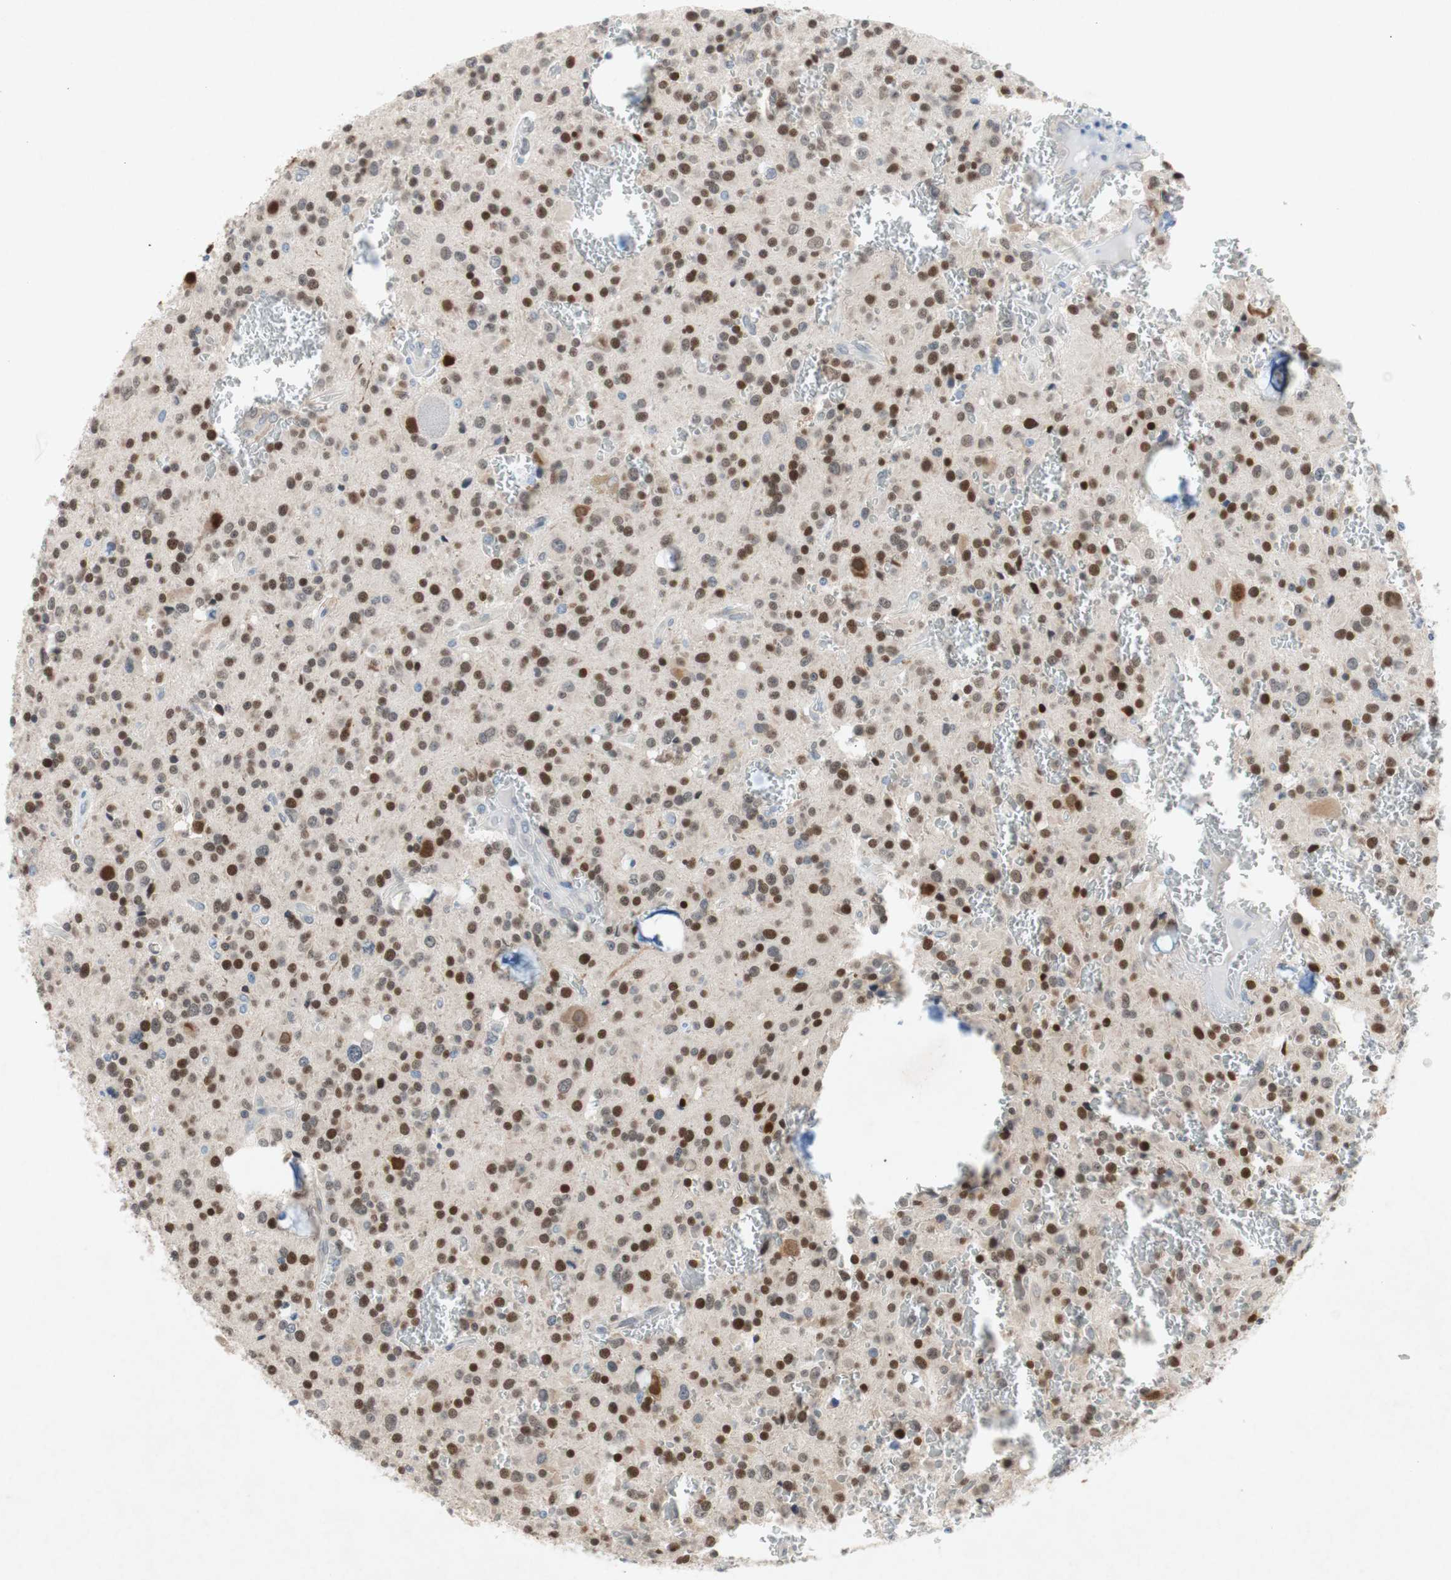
{"staining": {"intensity": "strong", "quantity": ">75%", "location": "nuclear"}, "tissue": "glioma", "cell_type": "Tumor cells", "image_type": "cancer", "snomed": [{"axis": "morphology", "description": "Glioma, malignant, Low grade"}, {"axis": "topography", "description": "Brain"}], "caption": "Immunohistochemical staining of malignant glioma (low-grade) displays strong nuclear protein positivity in about >75% of tumor cells. Immunohistochemistry stains the protein in brown and the nuclei are stained blue.", "gene": "ARNT2", "patient": {"sex": "male", "age": 58}}